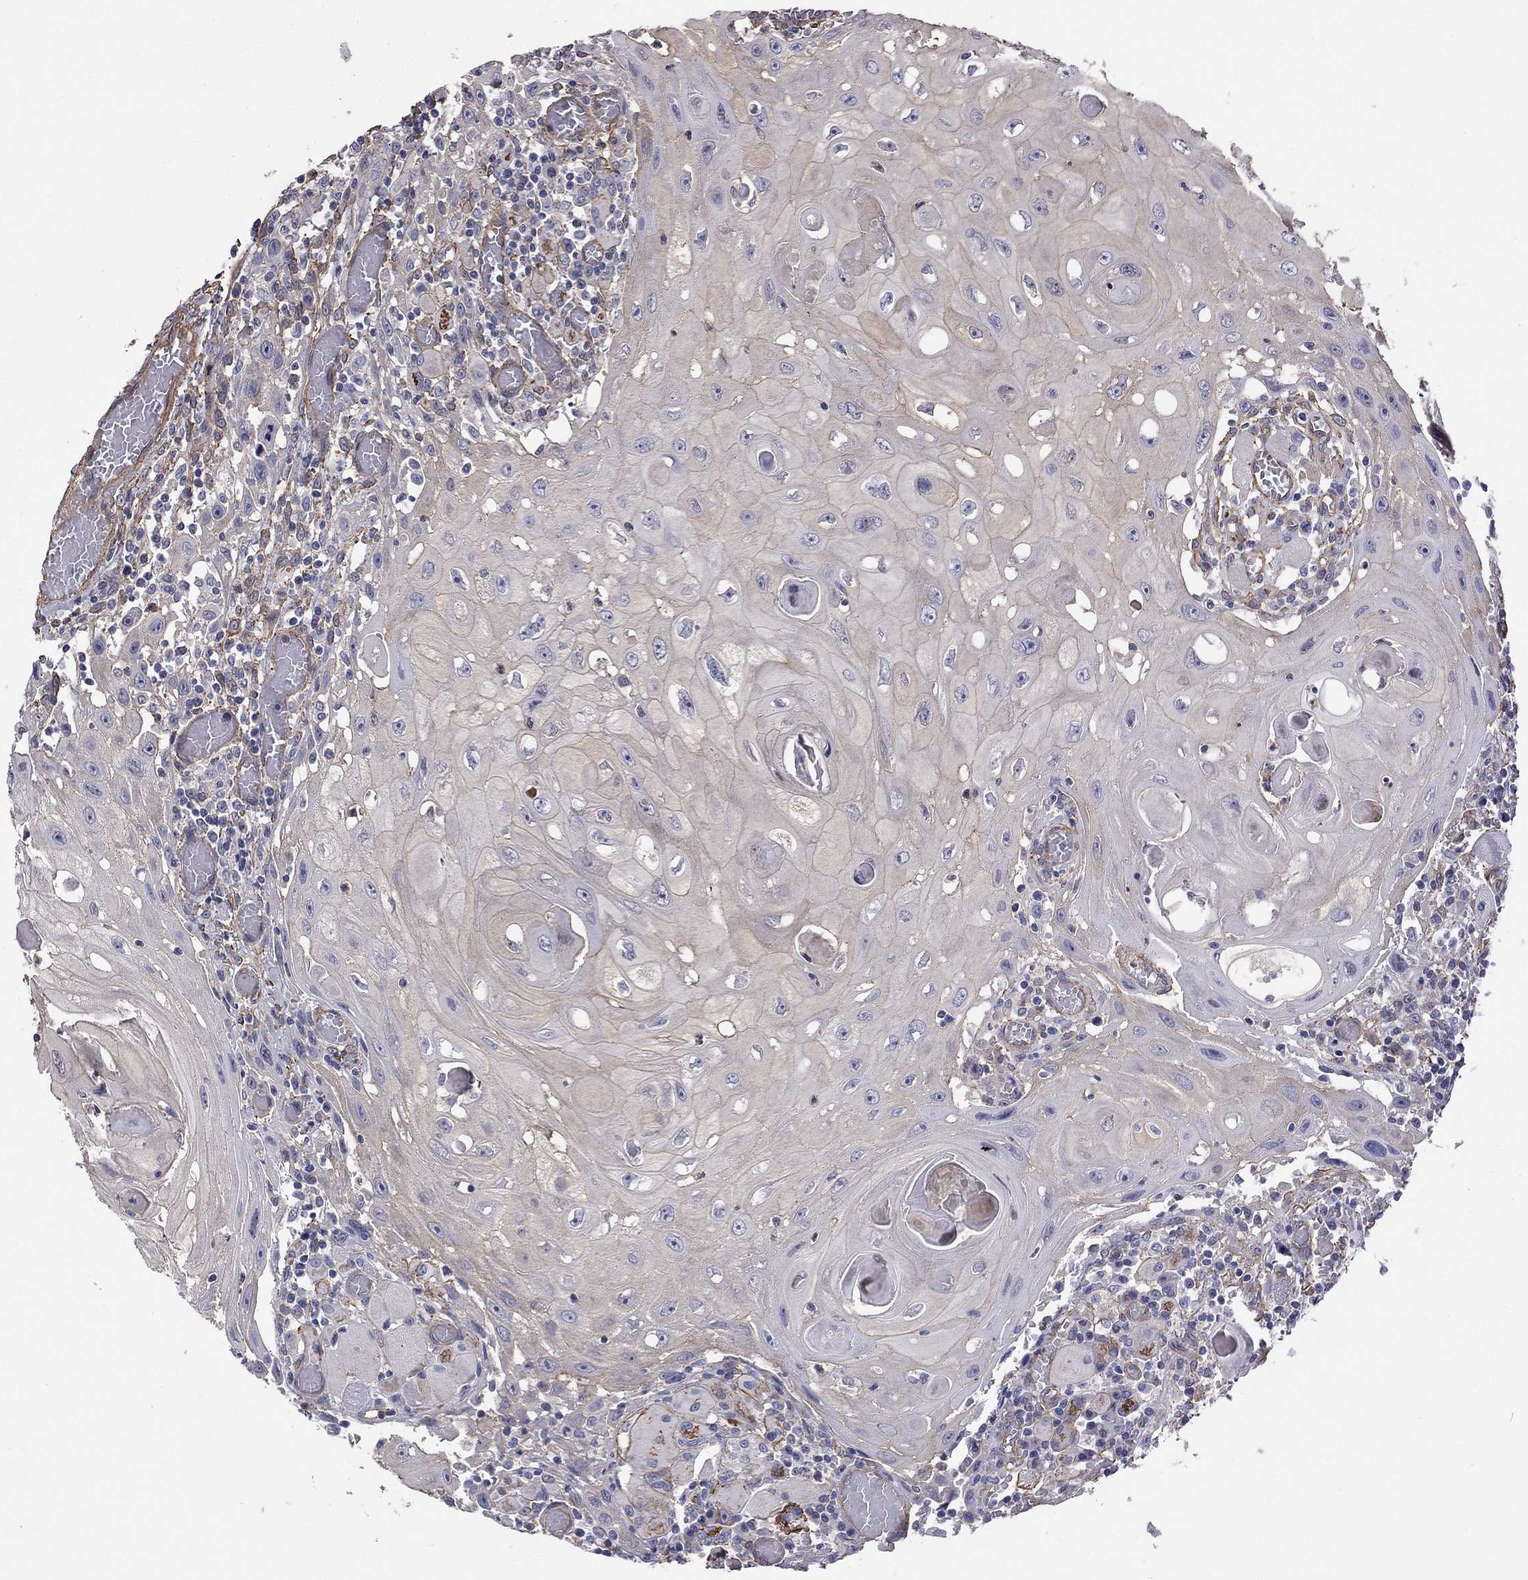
{"staining": {"intensity": "weak", "quantity": "<25%", "location": "cytoplasmic/membranous"}, "tissue": "head and neck cancer", "cell_type": "Tumor cells", "image_type": "cancer", "snomed": [{"axis": "morphology", "description": "Normal tissue, NOS"}, {"axis": "morphology", "description": "Squamous cell carcinoma, NOS"}, {"axis": "topography", "description": "Oral tissue"}, {"axis": "topography", "description": "Head-Neck"}], "caption": "This is a image of immunohistochemistry (IHC) staining of head and neck squamous cell carcinoma, which shows no staining in tumor cells.", "gene": "TCHH", "patient": {"sex": "male", "age": 71}}